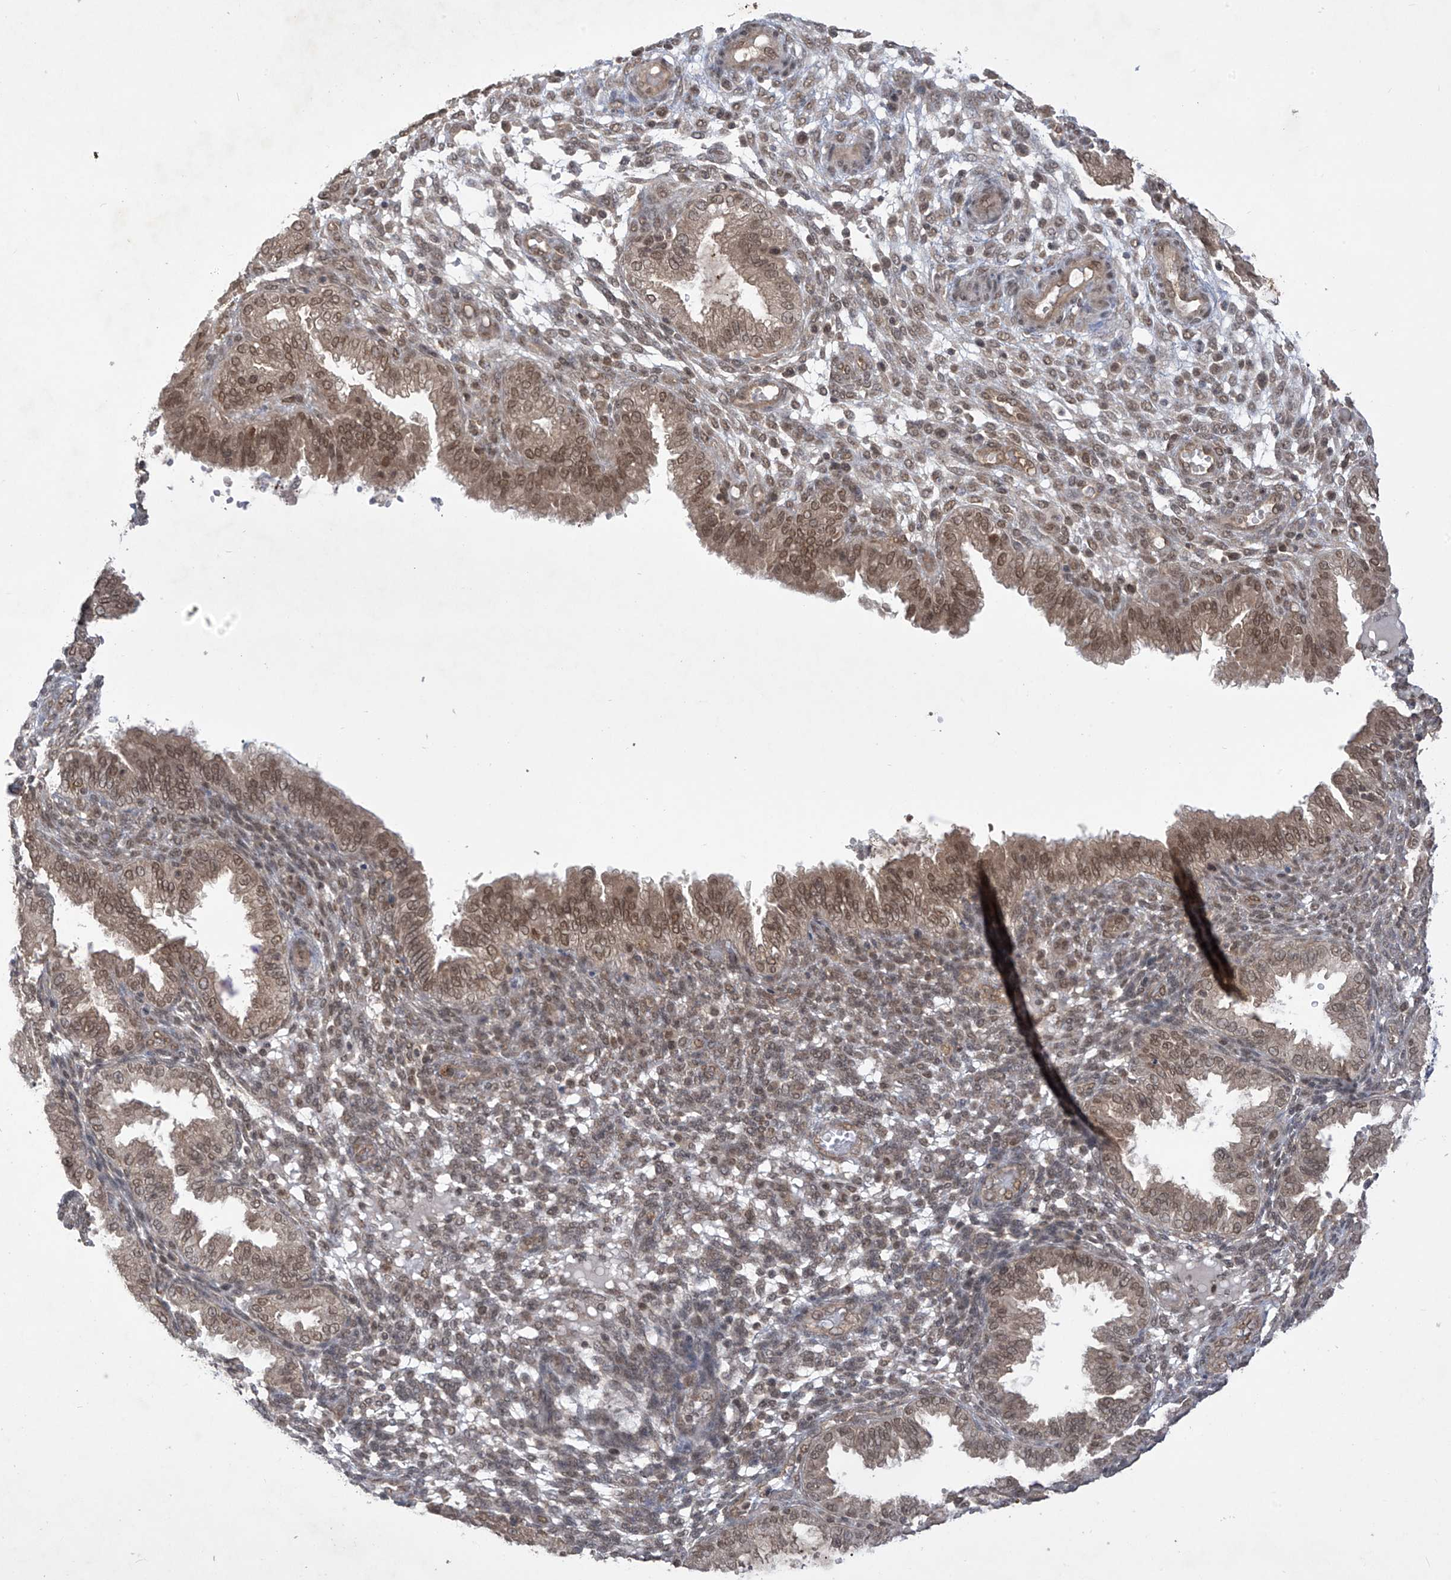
{"staining": {"intensity": "moderate", "quantity": "<25%", "location": "nuclear"}, "tissue": "endometrium", "cell_type": "Cells in endometrial stroma", "image_type": "normal", "snomed": [{"axis": "morphology", "description": "Normal tissue, NOS"}, {"axis": "topography", "description": "Endometrium"}], "caption": "Endometrium stained for a protein (brown) displays moderate nuclear positive expression in approximately <25% of cells in endometrial stroma.", "gene": "LCOR", "patient": {"sex": "female", "age": 33}}